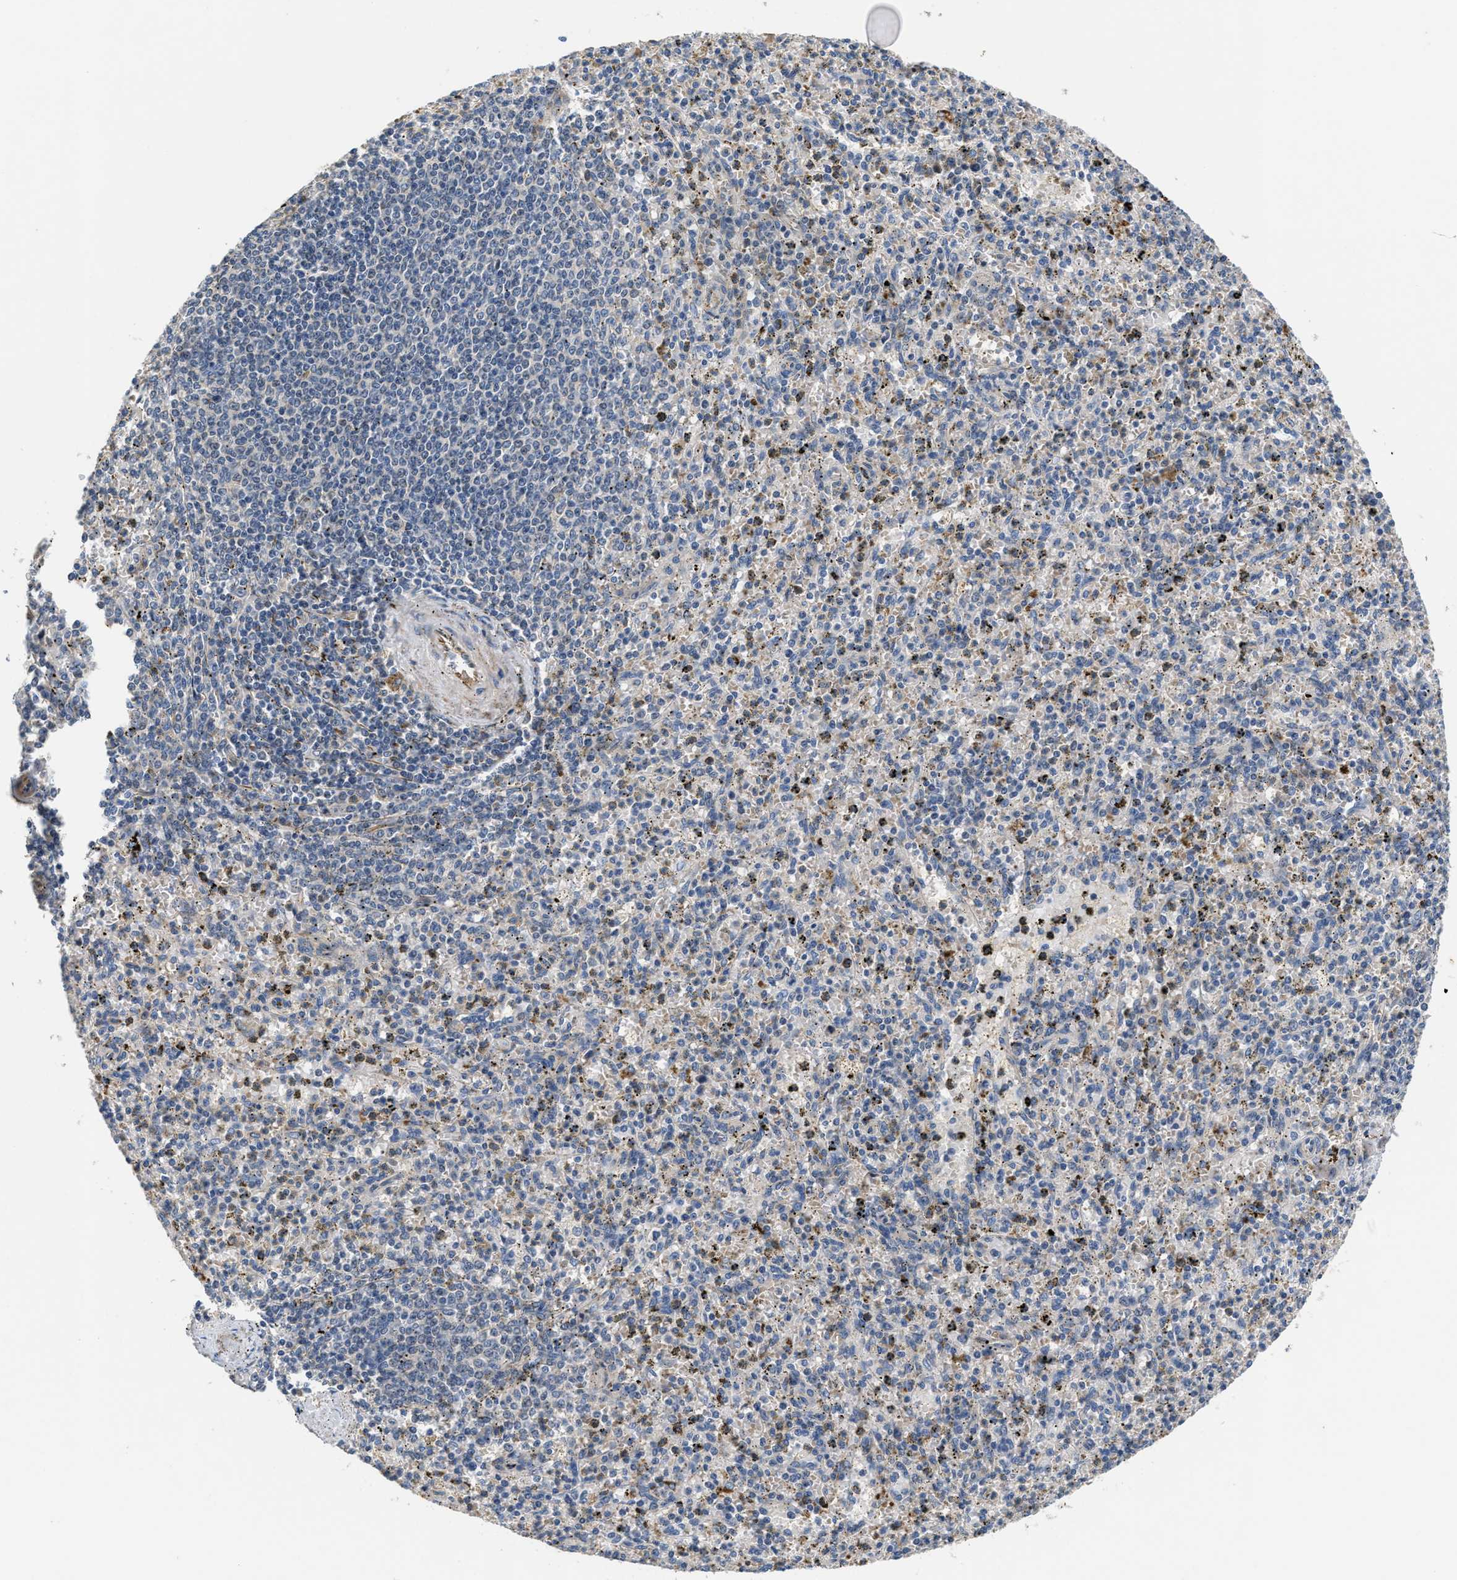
{"staining": {"intensity": "moderate", "quantity": "<25%", "location": "cytoplasmic/membranous"}, "tissue": "spleen", "cell_type": "Cells in red pulp", "image_type": "normal", "snomed": [{"axis": "morphology", "description": "Normal tissue, NOS"}, {"axis": "topography", "description": "Spleen"}], "caption": "Protein staining of unremarkable spleen exhibits moderate cytoplasmic/membranous staining in about <25% of cells in red pulp.", "gene": "IL17RC", "patient": {"sex": "male", "age": 72}}